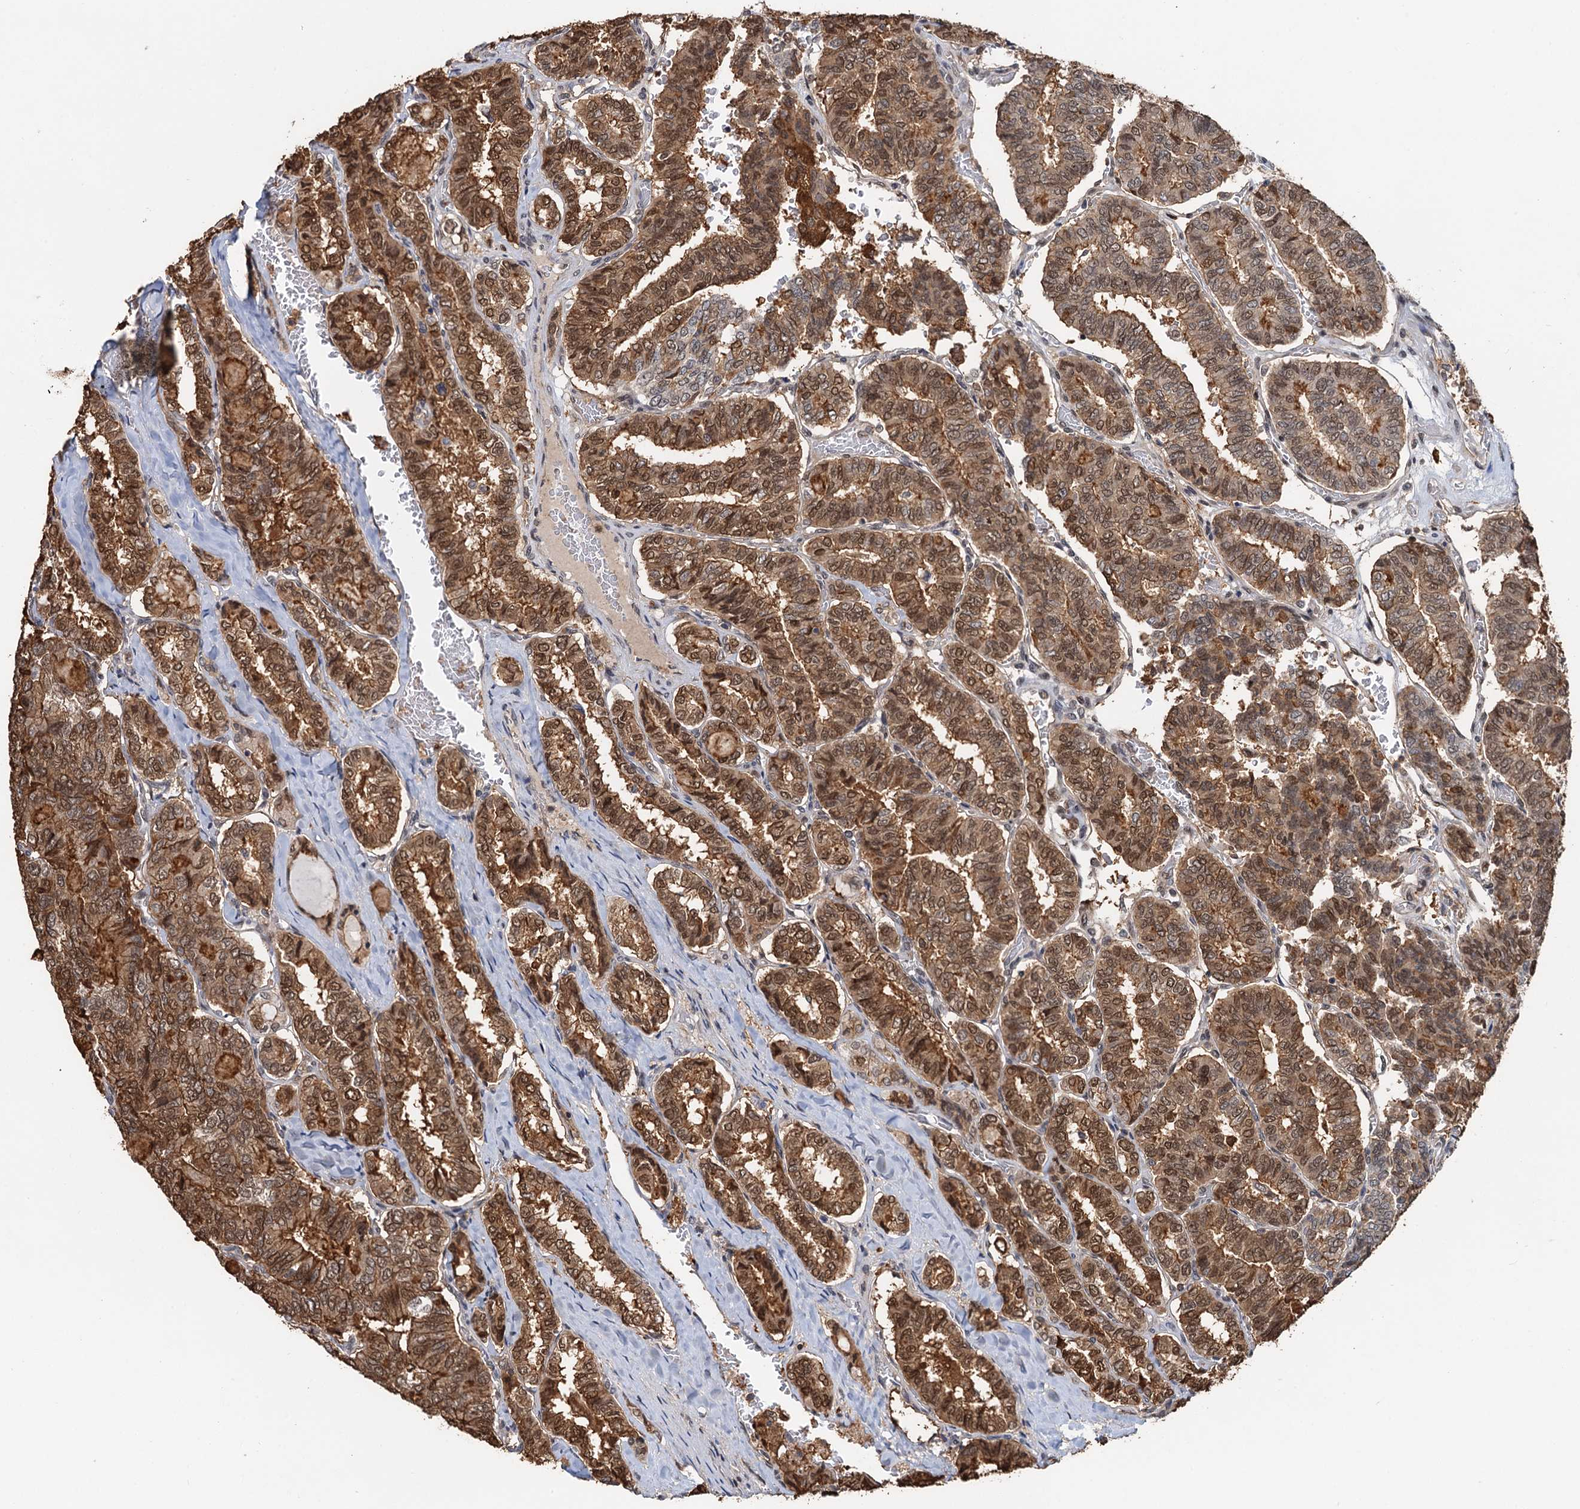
{"staining": {"intensity": "moderate", "quantity": ">75%", "location": "cytoplasmic/membranous,nuclear"}, "tissue": "thyroid cancer", "cell_type": "Tumor cells", "image_type": "cancer", "snomed": [{"axis": "morphology", "description": "Papillary adenocarcinoma, NOS"}, {"axis": "topography", "description": "Thyroid gland"}], "caption": "Tumor cells display medium levels of moderate cytoplasmic/membranous and nuclear positivity in about >75% of cells in human thyroid papillary adenocarcinoma. The staining was performed using DAB (3,3'-diaminobenzidine), with brown indicating positive protein expression. Nuclei are stained blue with hematoxylin.", "gene": "ZNF609", "patient": {"sex": "female", "age": 35}}